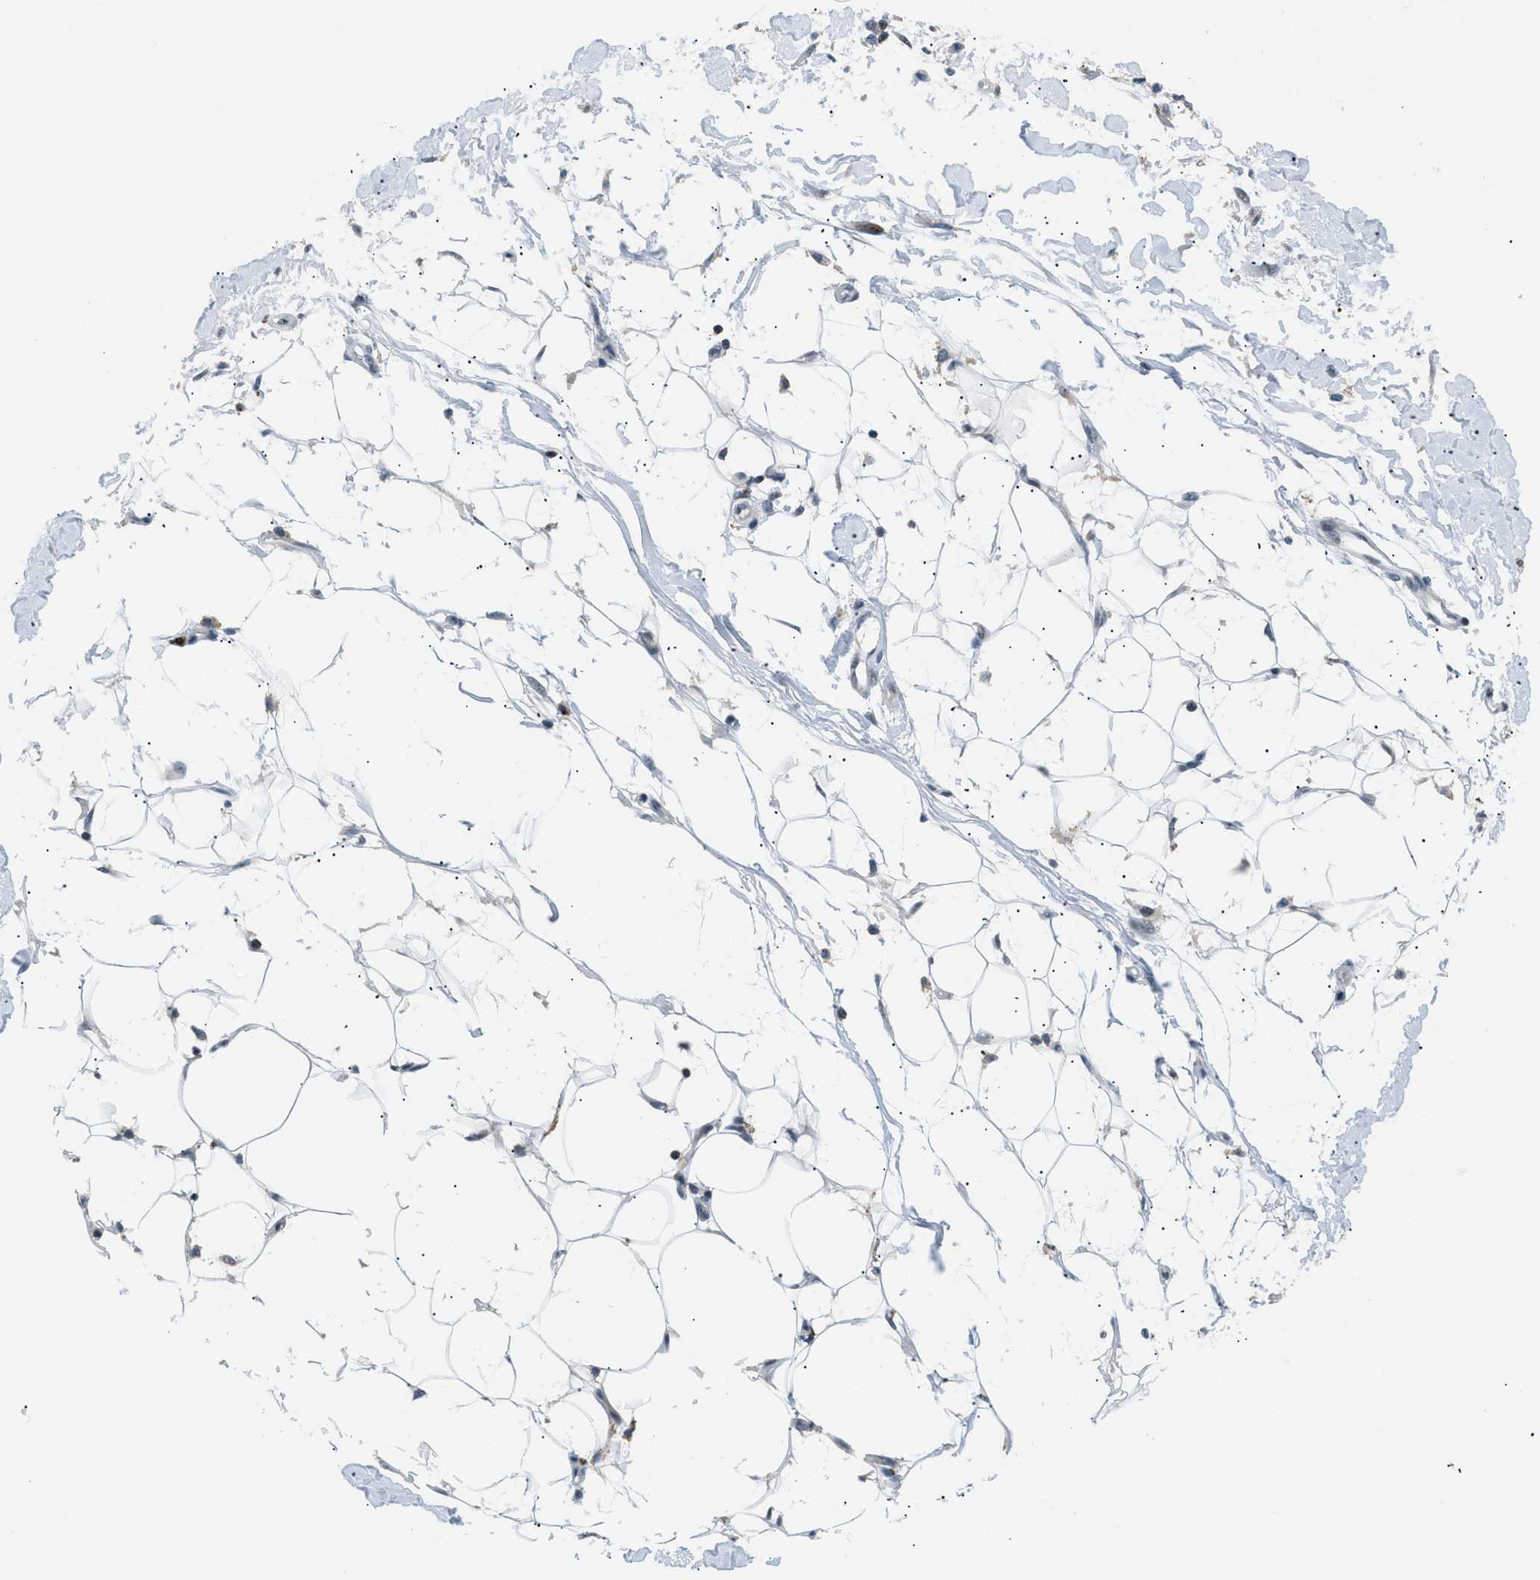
{"staining": {"intensity": "negative", "quantity": "none", "location": "none"}, "tissue": "adipose tissue", "cell_type": "Adipocytes", "image_type": "normal", "snomed": [{"axis": "morphology", "description": "Normal tissue, NOS"}, {"axis": "morphology", "description": "Squamous cell carcinoma, NOS"}, {"axis": "topography", "description": "Skin"}, {"axis": "topography", "description": "Peripheral nerve tissue"}], "caption": "A micrograph of adipose tissue stained for a protein demonstrates no brown staining in adipocytes. (DAB IHC, high magnification).", "gene": "KCNC3", "patient": {"sex": "male", "age": 83}}